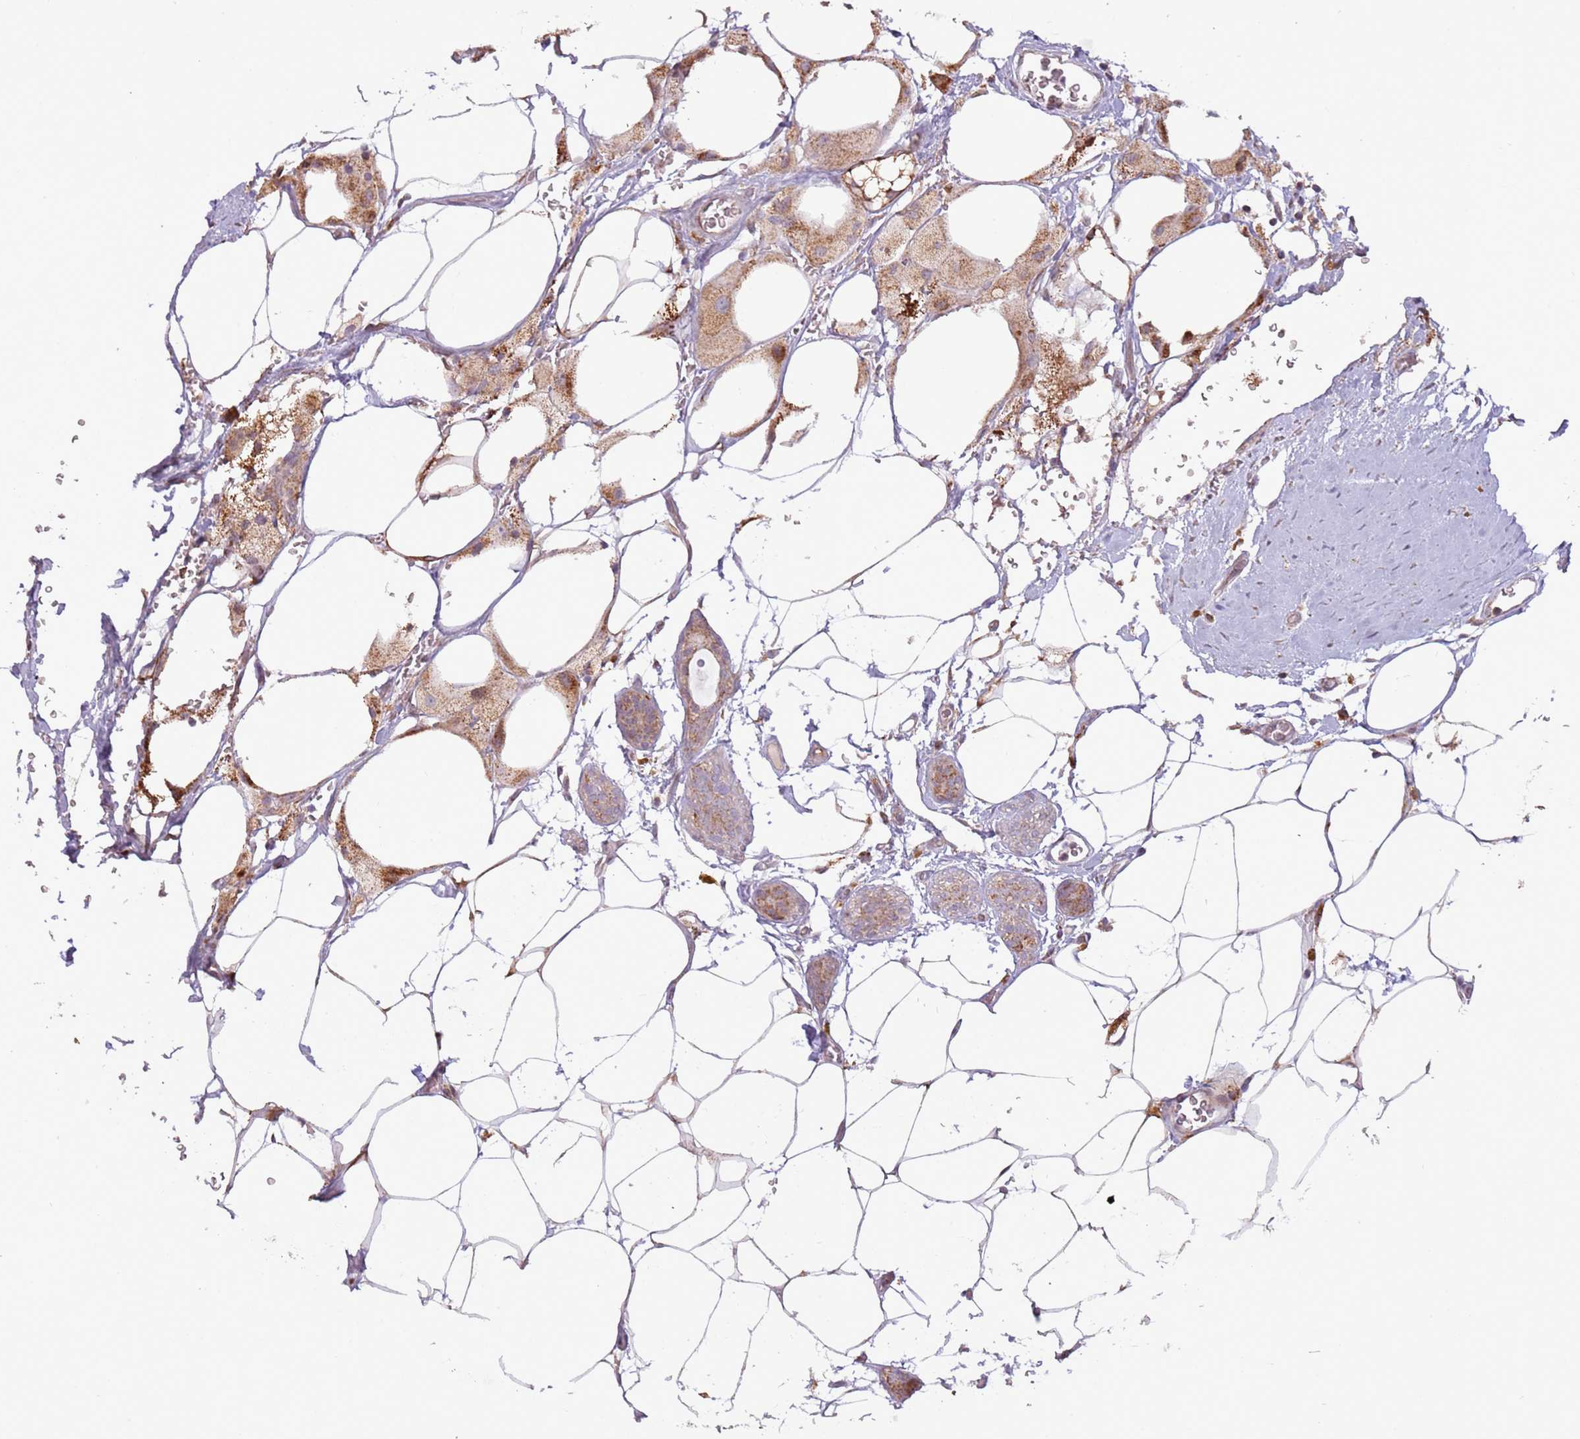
{"staining": {"intensity": "moderate", "quantity": "25%-75%", "location": "cytoplasmic/membranous"}, "tissue": "breast cancer", "cell_type": "Tumor cells", "image_type": "cancer", "snomed": [{"axis": "morphology", "description": "Lobular carcinoma"}, {"axis": "topography", "description": "Breast"}], "caption": "Immunohistochemistry (IHC) histopathology image of neoplastic tissue: breast cancer (lobular carcinoma) stained using IHC displays medium levels of moderate protein expression localized specifically in the cytoplasmic/membranous of tumor cells, appearing as a cytoplasmic/membranous brown color.", "gene": "MLLT11", "patient": {"sex": "female", "age": 58}}